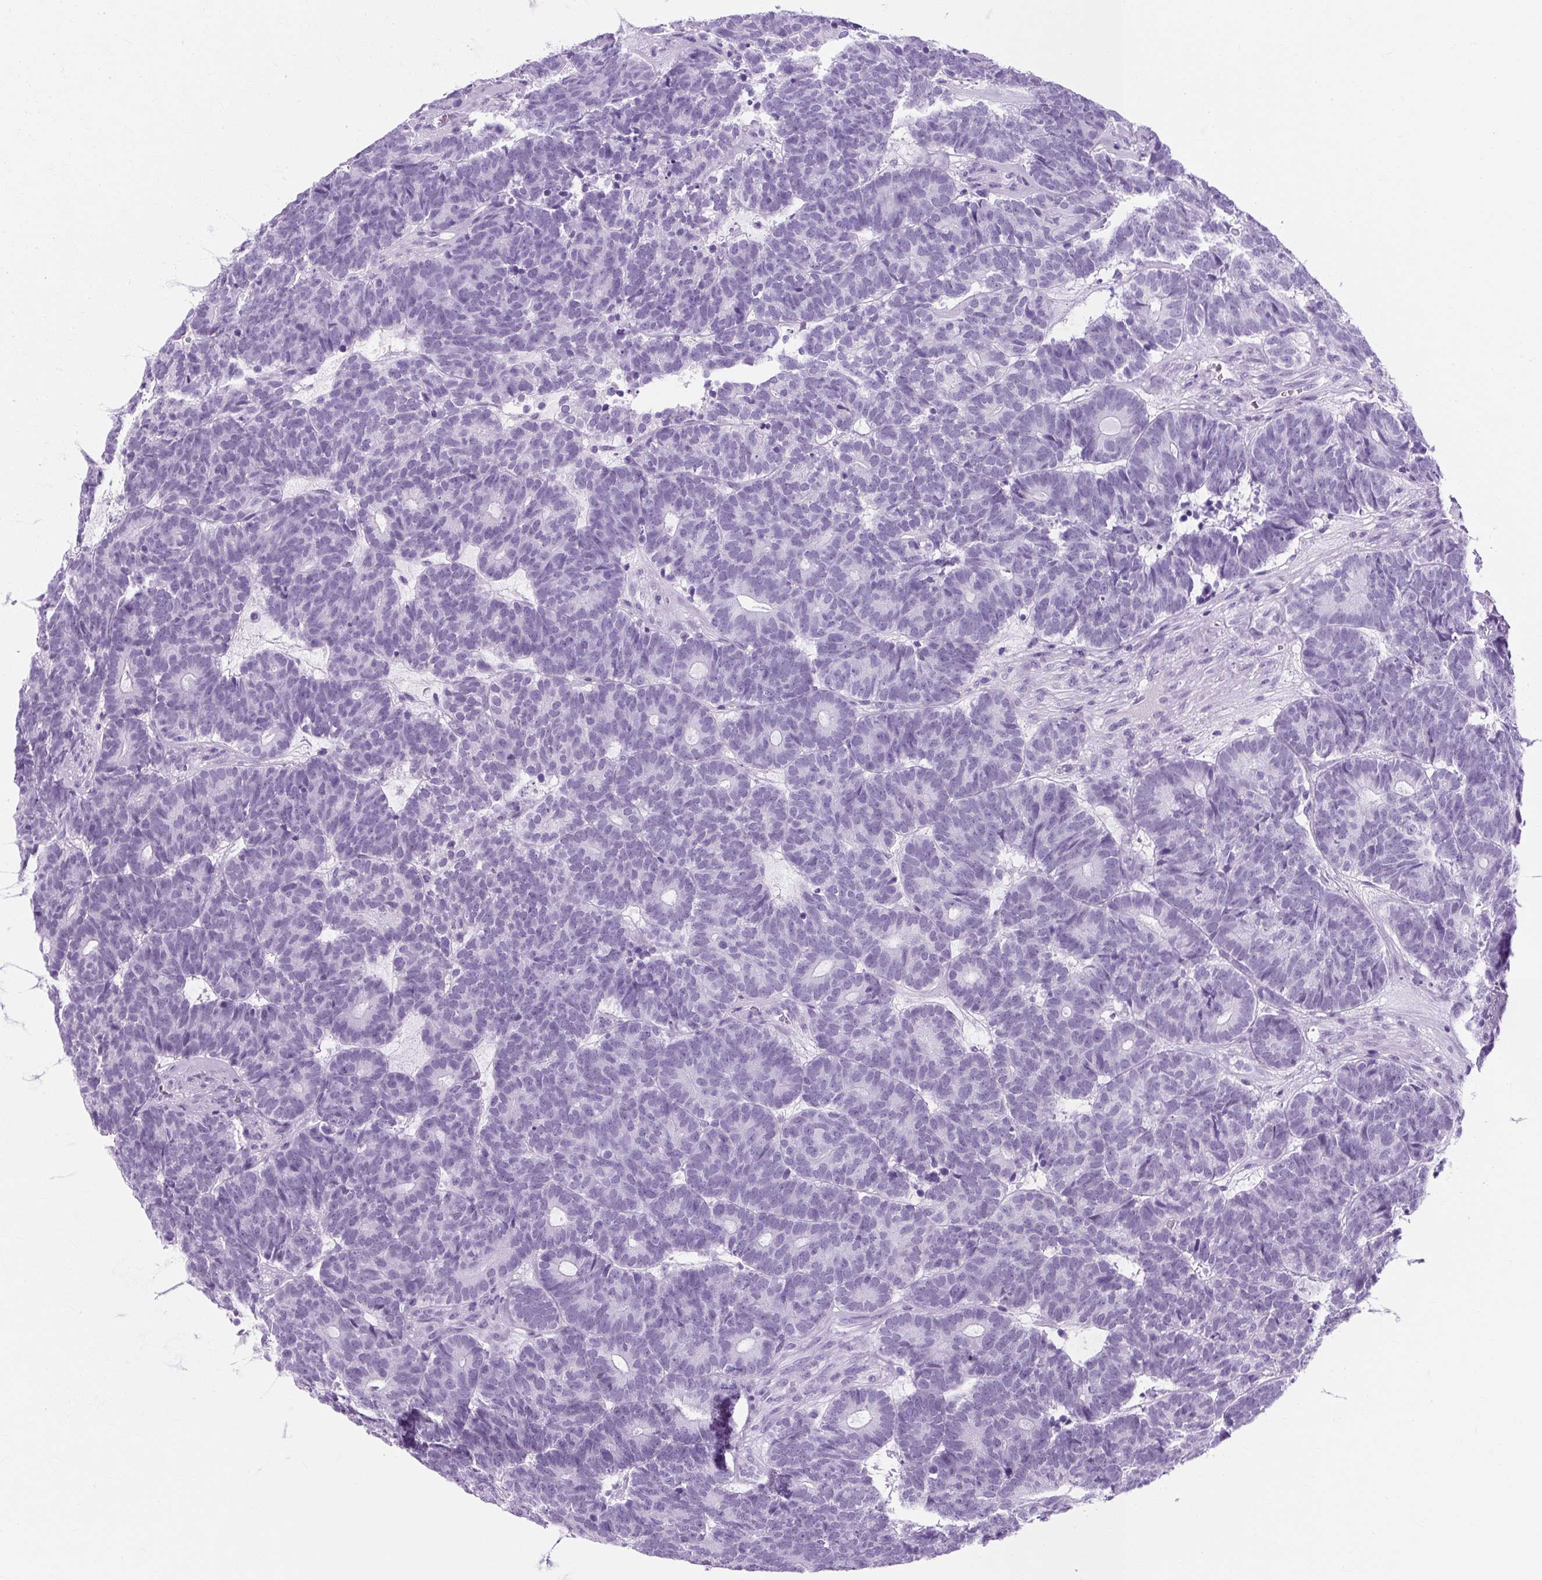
{"staining": {"intensity": "negative", "quantity": "none", "location": "none"}, "tissue": "head and neck cancer", "cell_type": "Tumor cells", "image_type": "cancer", "snomed": [{"axis": "morphology", "description": "Adenocarcinoma, NOS"}, {"axis": "topography", "description": "Head-Neck"}], "caption": "Tumor cells show no significant protein positivity in head and neck adenocarcinoma. (DAB (3,3'-diaminobenzidine) immunohistochemistry visualized using brightfield microscopy, high magnification).", "gene": "RYBP", "patient": {"sex": "female", "age": 81}}